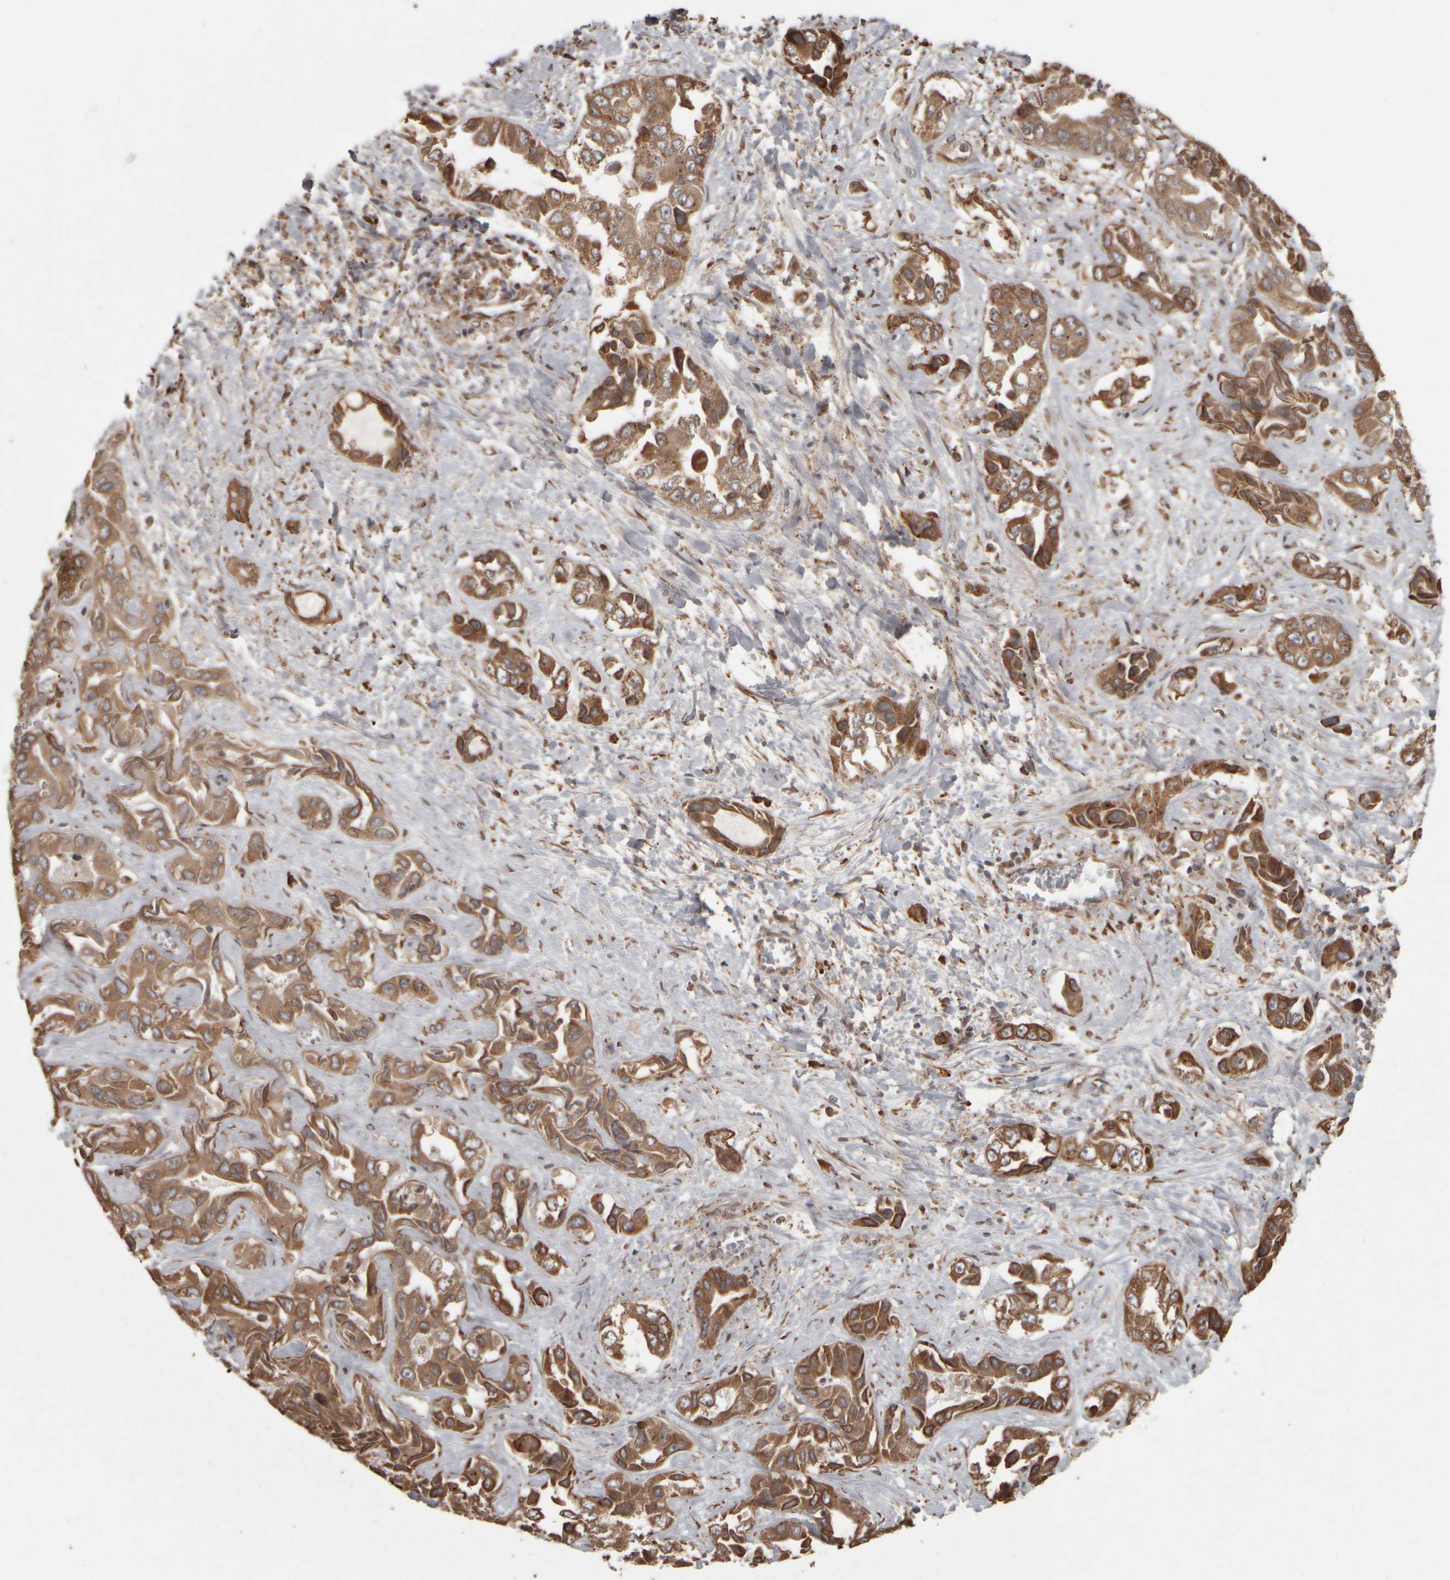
{"staining": {"intensity": "moderate", "quantity": ">75%", "location": "cytoplasmic/membranous"}, "tissue": "liver cancer", "cell_type": "Tumor cells", "image_type": "cancer", "snomed": [{"axis": "morphology", "description": "Cholangiocarcinoma"}, {"axis": "topography", "description": "Liver"}], "caption": "Liver cholangiocarcinoma stained with a protein marker shows moderate staining in tumor cells.", "gene": "AGBL3", "patient": {"sex": "female", "age": 52}}